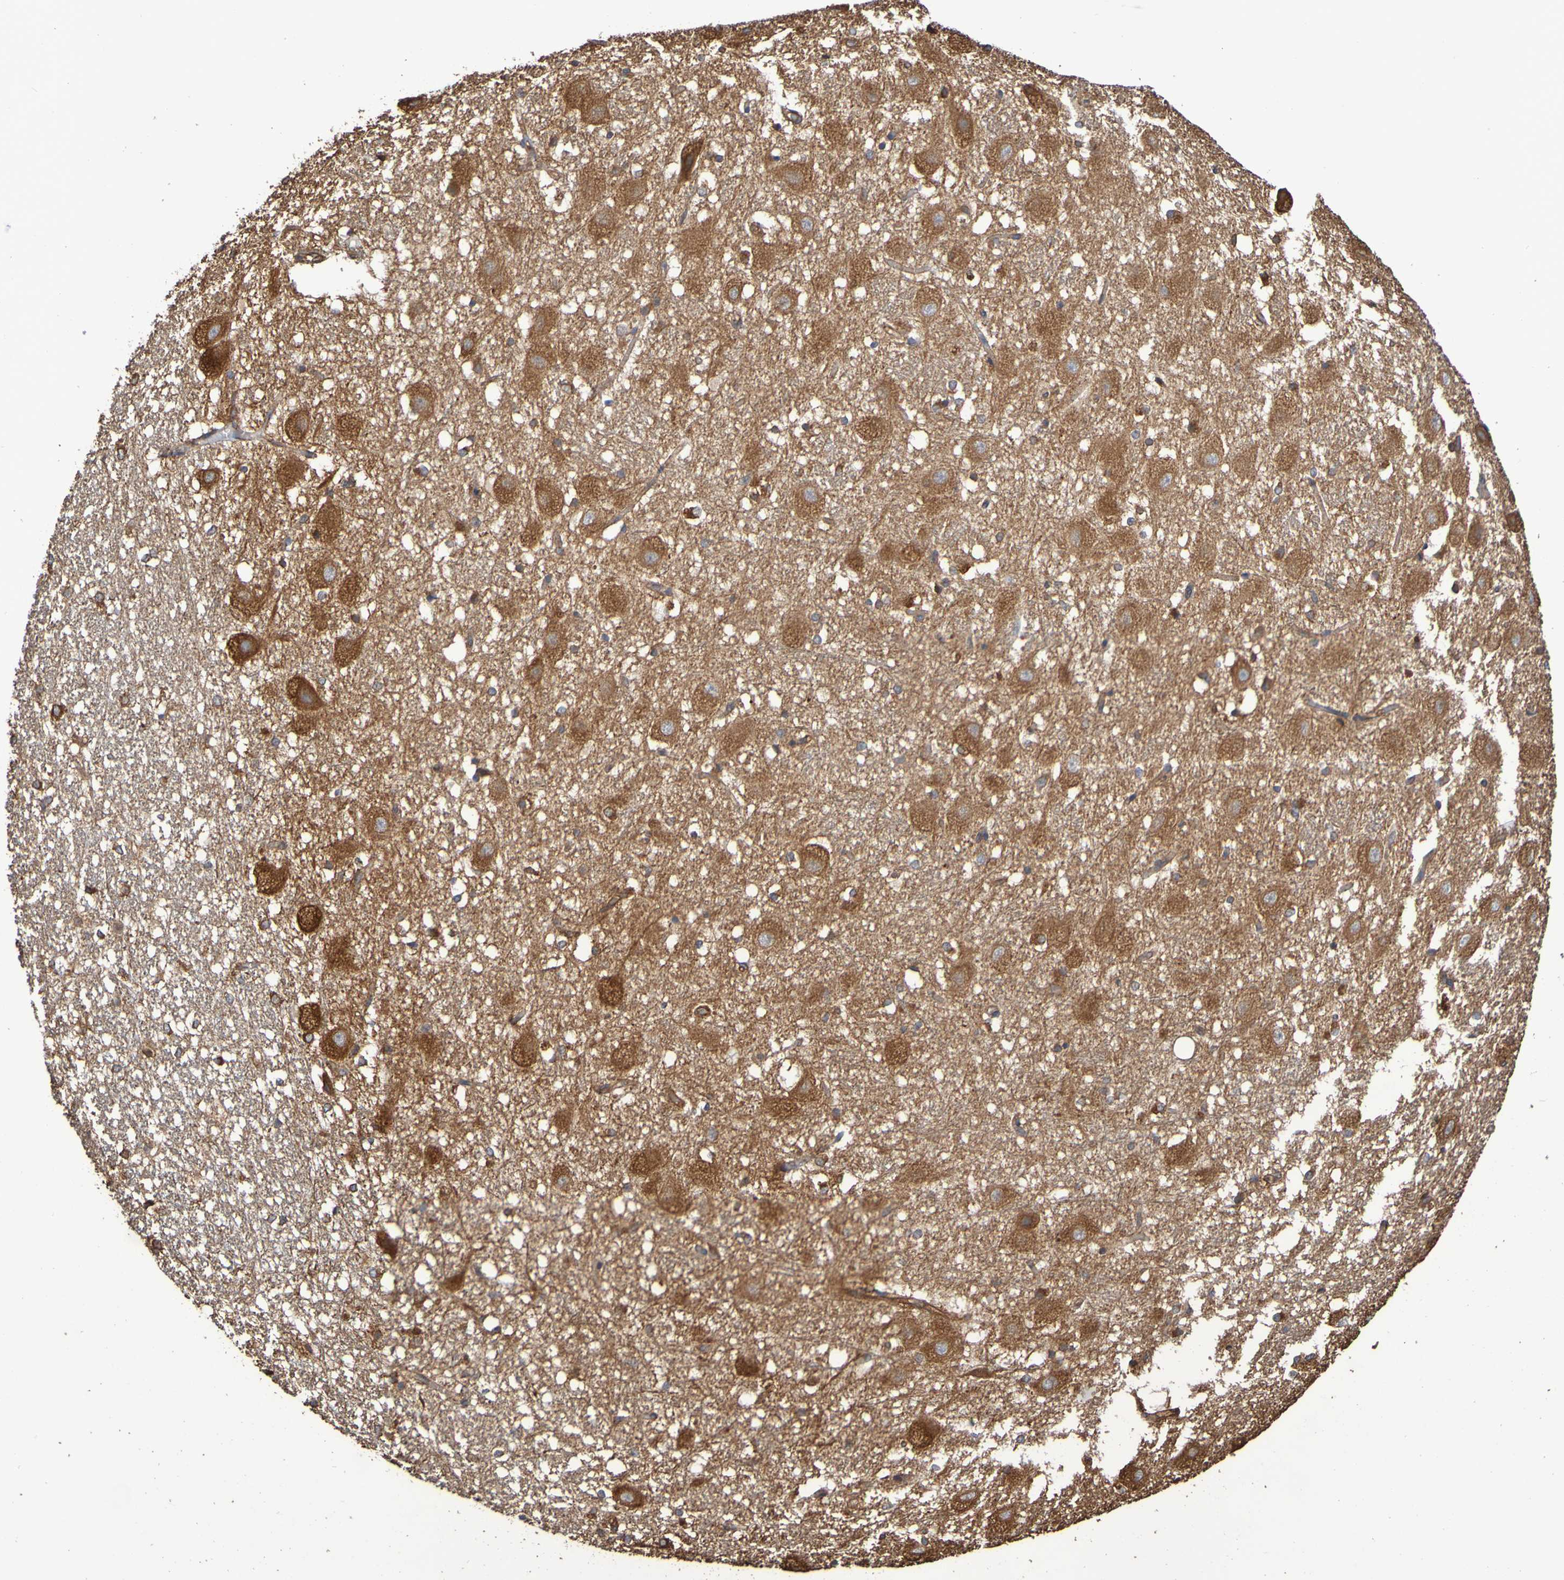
{"staining": {"intensity": "weak", "quantity": ">75%", "location": "cytoplasmic/membranous"}, "tissue": "hippocampus", "cell_type": "Glial cells", "image_type": "normal", "snomed": [{"axis": "morphology", "description": "Normal tissue, NOS"}, {"axis": "topography", "description": "Hippocampus"}], "caption": "Unremarkable hippocampus was stained to show a protein in brown. There is low levels of weak cytoplasmic/membranous positivity in approximately >75% of glial cells. The protein is stained brown, and the nuclei are stained in blue (DAB (3,3'-diaminobenzidine) IHC with brightfield microscopy, high magnification).", "gene": "RAB11A", "patient": {"sex": "female", "age": 19}}